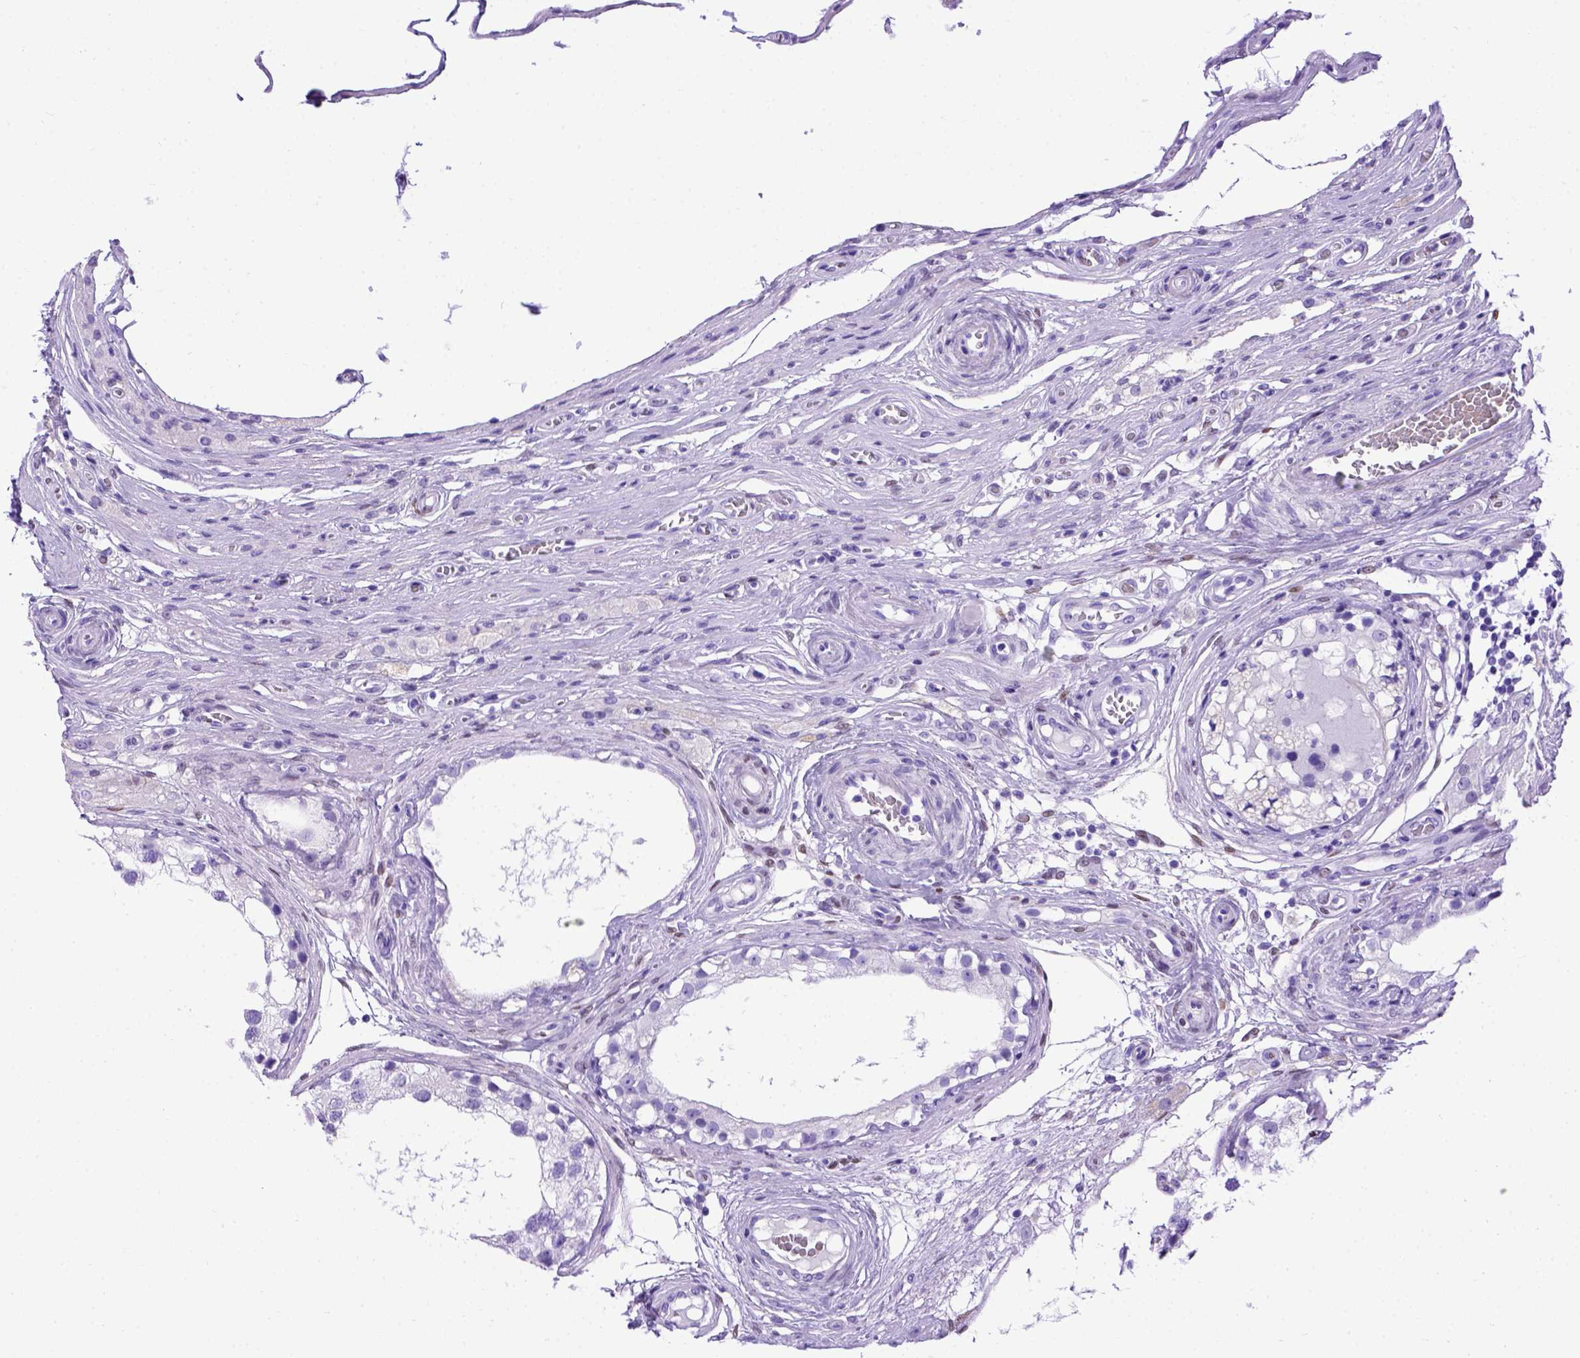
{"staining": {"intensity": "negative", "quantity": "none", "location": "none"}, "tissue": "testis", "cell_type": "Cells in seminiferous ducts", "image_type": "normal", "snomed": [{"axis": "morphology", "description": "Normal tissue, NOS"}, {"axis": "morphology", "description": "Seminoma, NOS"}, {"axis": "topography", "description": "Testis"}], "caption": "Immunohistochemistry (IHC) image of benign testis: human testis stained with DAB (3,3'-diaminobenzidine) reveals no significant protein positivity in cells in seminiferous ducts.", "gene": "MEOX2", "patient": {"sex": "male", "age": 65}}